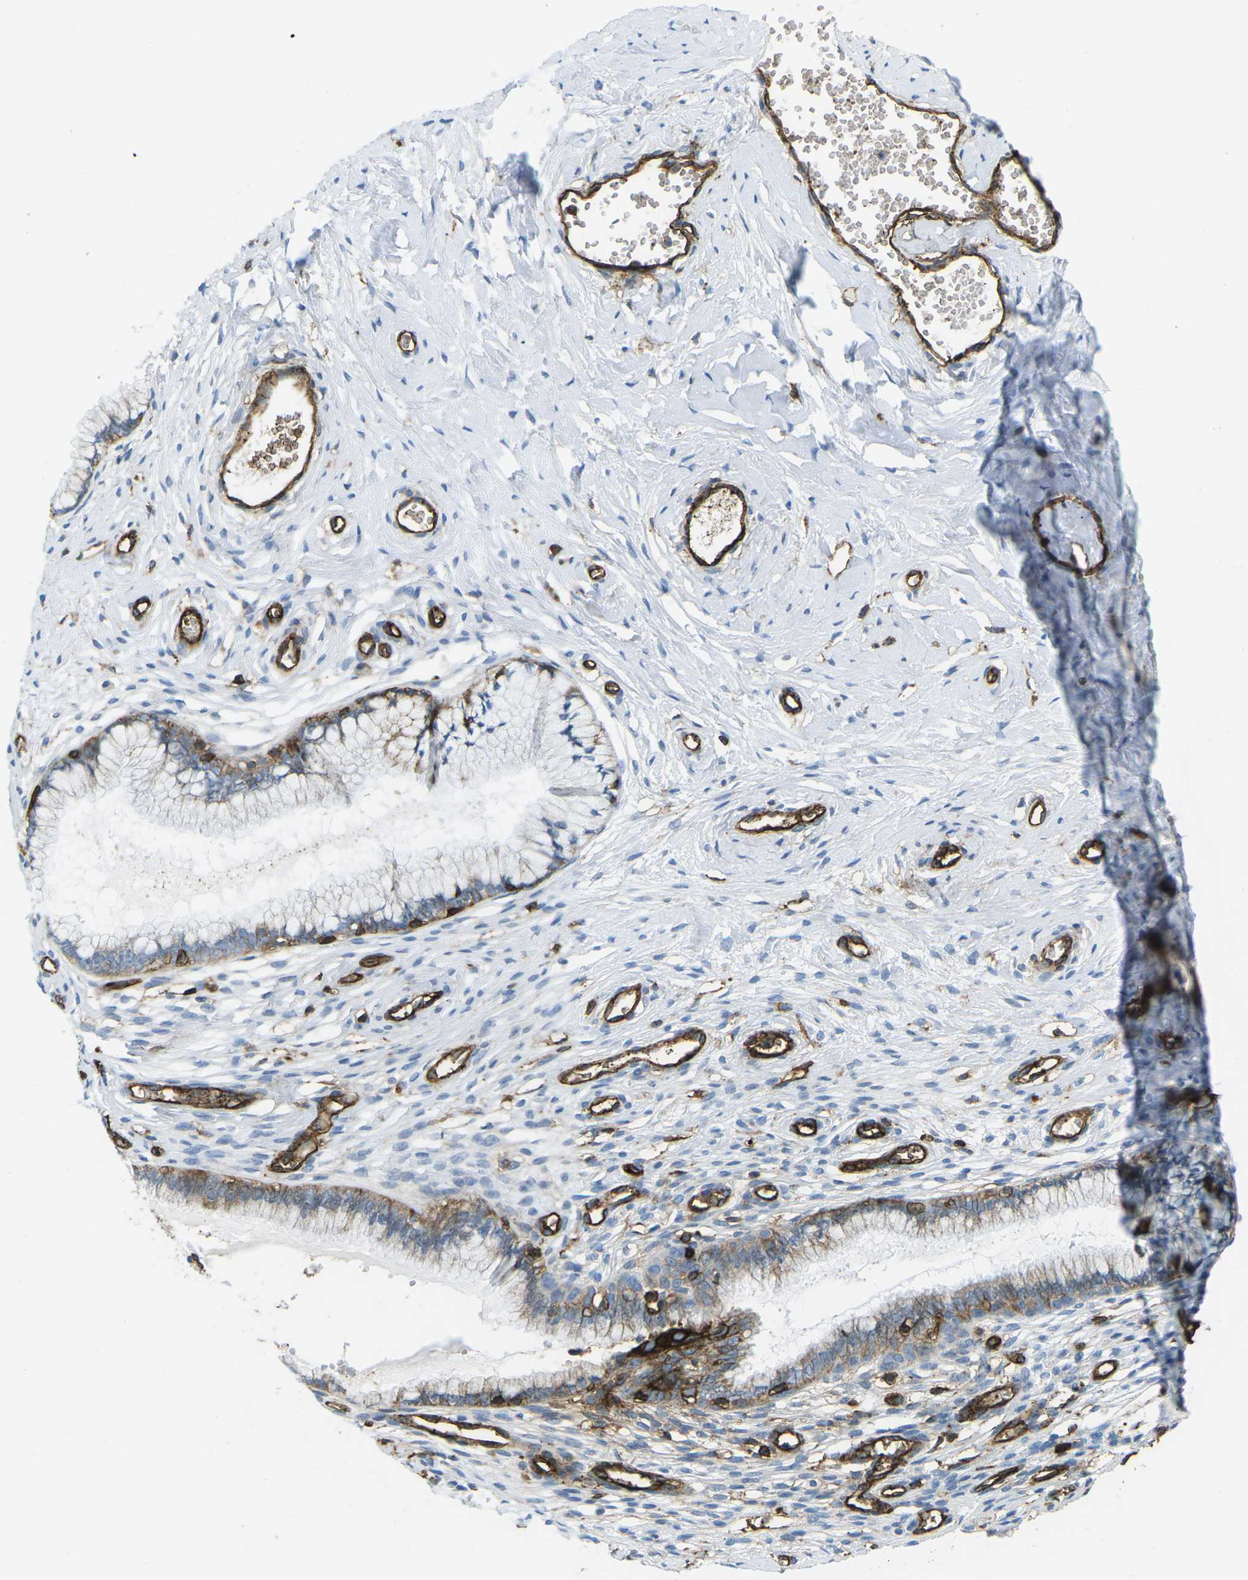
{"staining": {"intensity": "moderate", "quantity": ">75%", "location": "cytoplasmic/membranous"}, "tissue": "cervix", "cell_type": "Glandular cells", "image_type": "normal", "snomed": [{"axis": "morphology", "description": "Normal tissue, NOS"}, {"axis": "topography", "description": "Cervix"}], "caption": "Protein expression analysis of normal human cervix reveals moderate cytoplasmic/membranous expression in approximately >75% of glandular cells. The staining was performed using DAB to visualize the protein expression in brown, while the nuclei were stained in blue with hematoxylin (Magnification: 20x).", "gene": "HLA", "patient": {"sex": "female", "age": 65}}